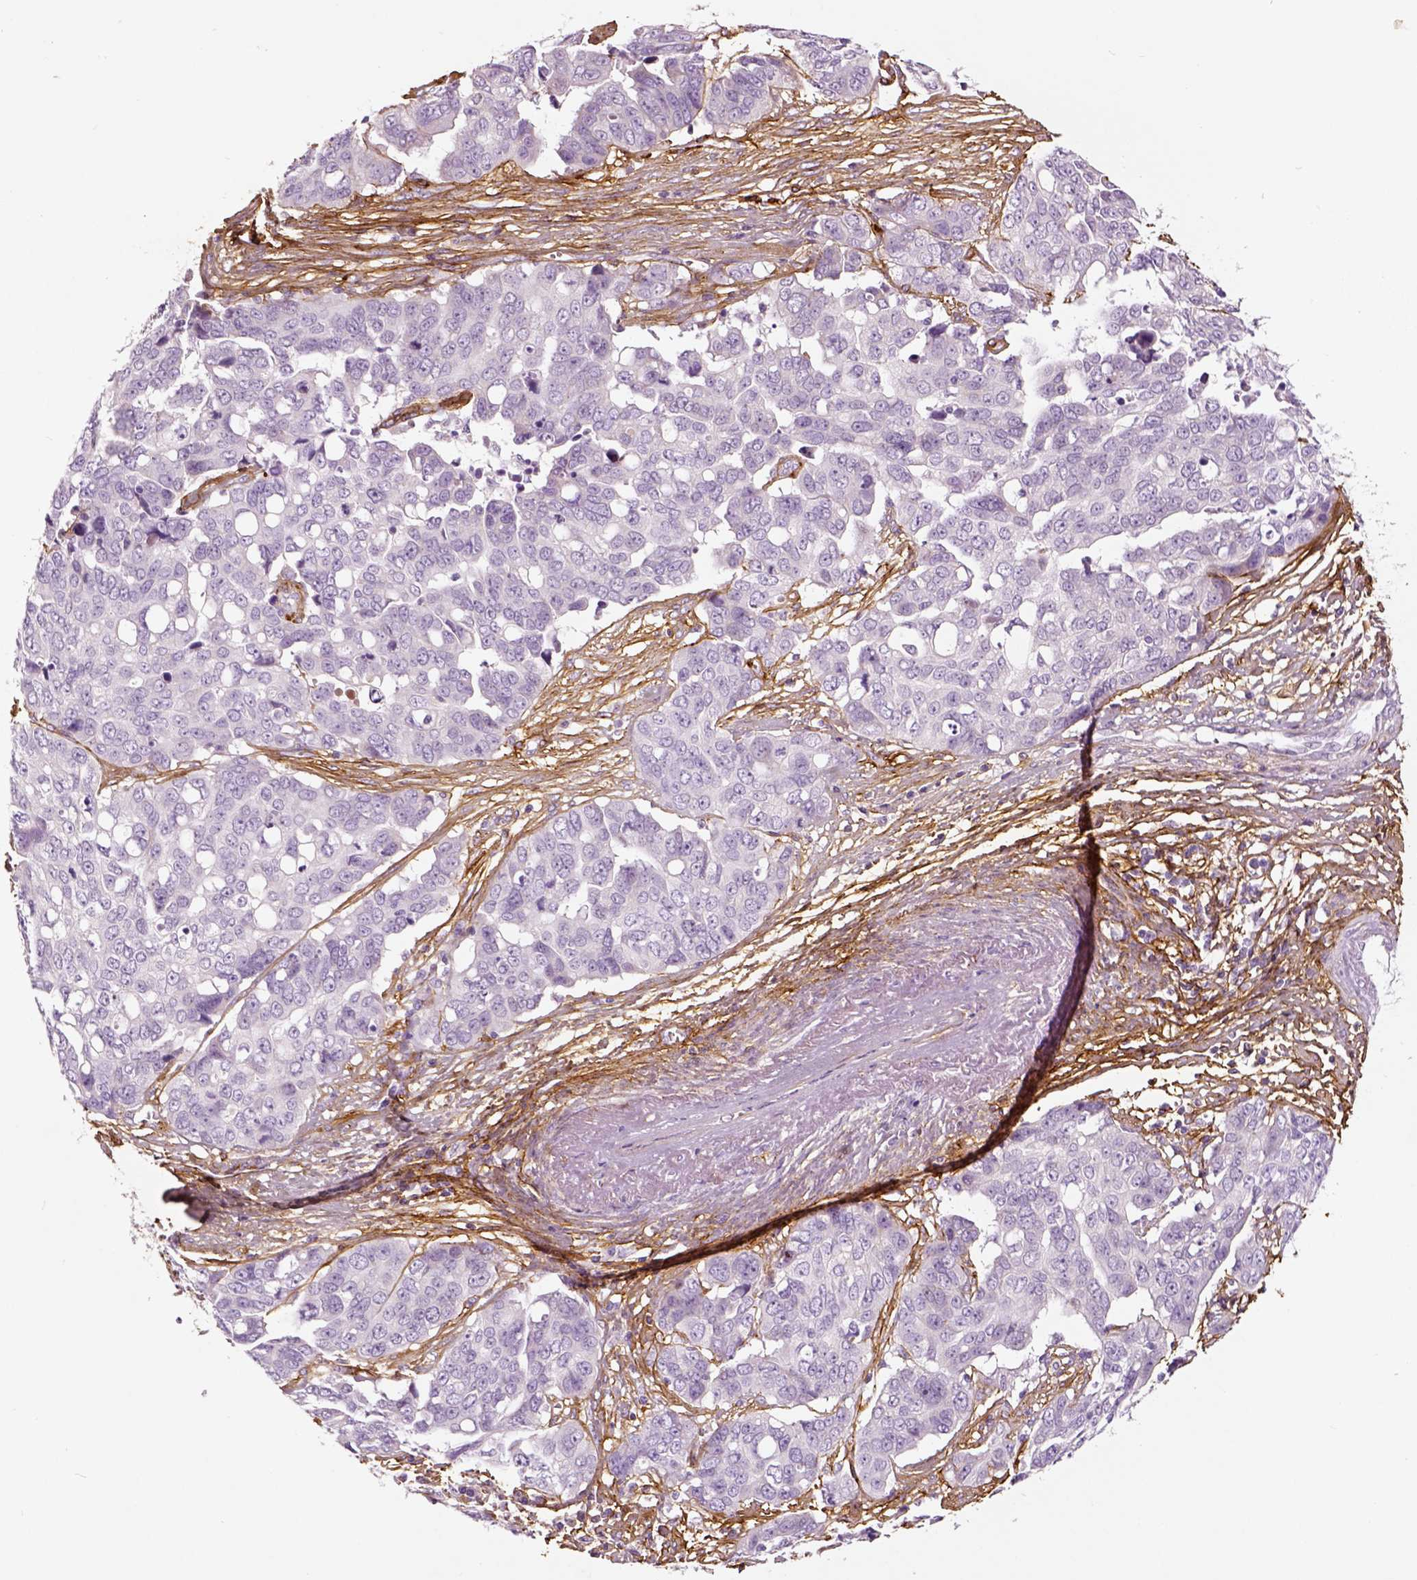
{"staining": {"intensity": "negative", "quantity": "none", "location": "none"}, "tissue": "ovarian cancer", "cell_type": "Tumor cells", "image_type": "cancer", "snomed": [{"axis": "morphology", "description": "Carcinoma, endometroid"}, {"axis": "topography", "description": "Ovary"}], "caption": "Human endometroid carcinoma (ovarian) stained for a protein using immunohistochemistry (IHC) shows no expression in tumor cells.", "gene": "COL6A2", "patient": {"sex": "female", "age": 78}}